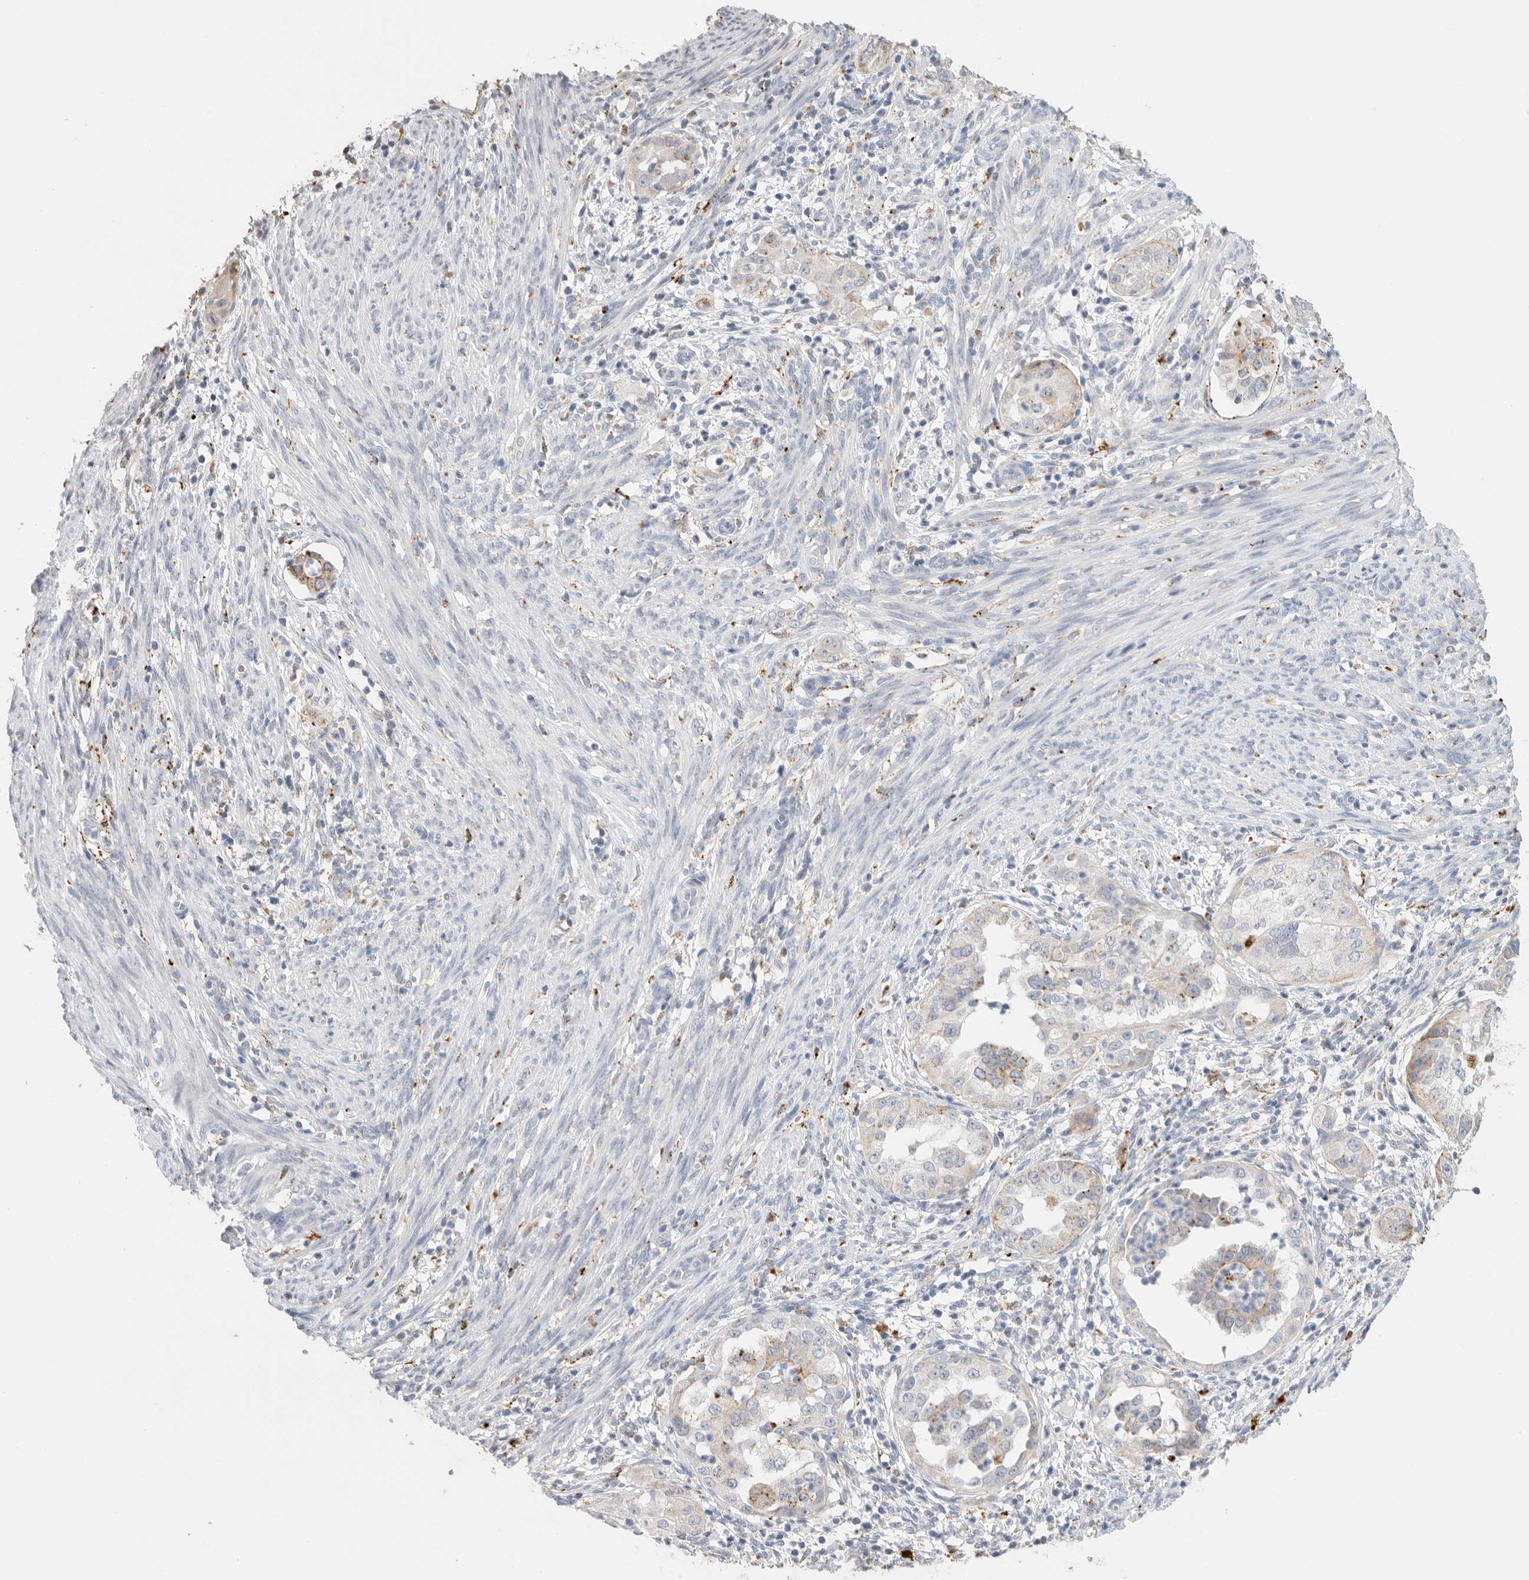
{"staining": {"intensity": "moderate", "quantity": "<25%", "location": "cytoplasmic/membranous"}, "tissue": "endometrial cancer", "cell_type": "Tumor cells", "image_type": "cancer", "snomed": [{"axis": "morphology", "description": "Adenocarcinoma, NOS"}, {"axis": "topography", "description": "Endometrium"}], "caption": "Endometrial cancer (adenocarcinoma) stained with immunohistochemistry displays moderate cytoplasmic/membranous expression in about <25% of tumor cells.", "gene": "GGH", "patient": {"sex": "female", "age": 85}}